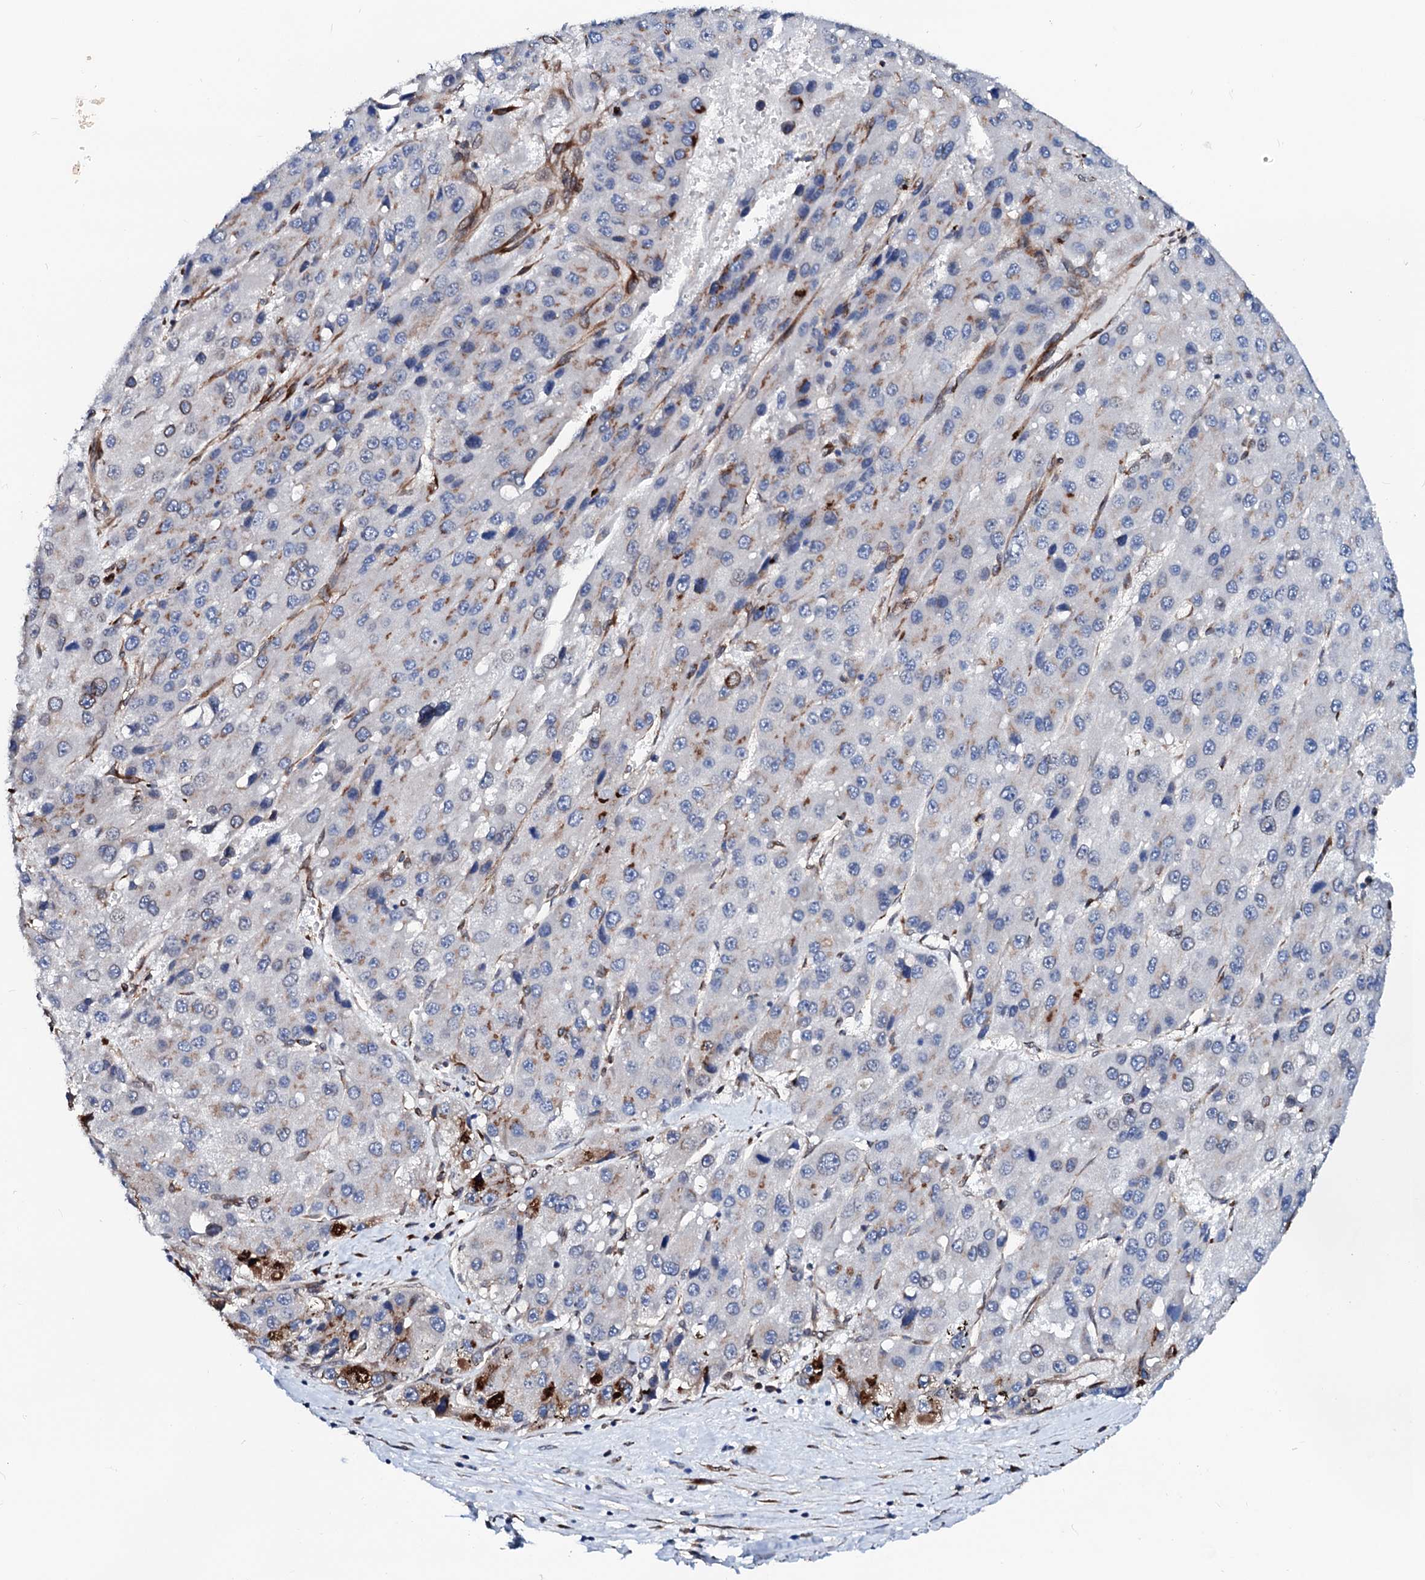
{"staining": {"intensity": "moderate", "quantity": "<25%", "location": "cytoplasmic/membranous"}, "tissue": "liver cancer", "cell_type": "Tumor cells", "image_type": "cancer", "snomed": [{"axis": "morphology", "description": "Carcinoma, Hepatocellular, NOS"}, {"axis": "topography", "description": "Liver"}], "caption": "Brown immunohistochemical staining in liver hepatocellular carcinoma displays moderate cytoplasmic/membranous staining in approximately <25% of tumor cells.", "gene": "TMCO3", "patient": {"sex": "female", "age": 73}}